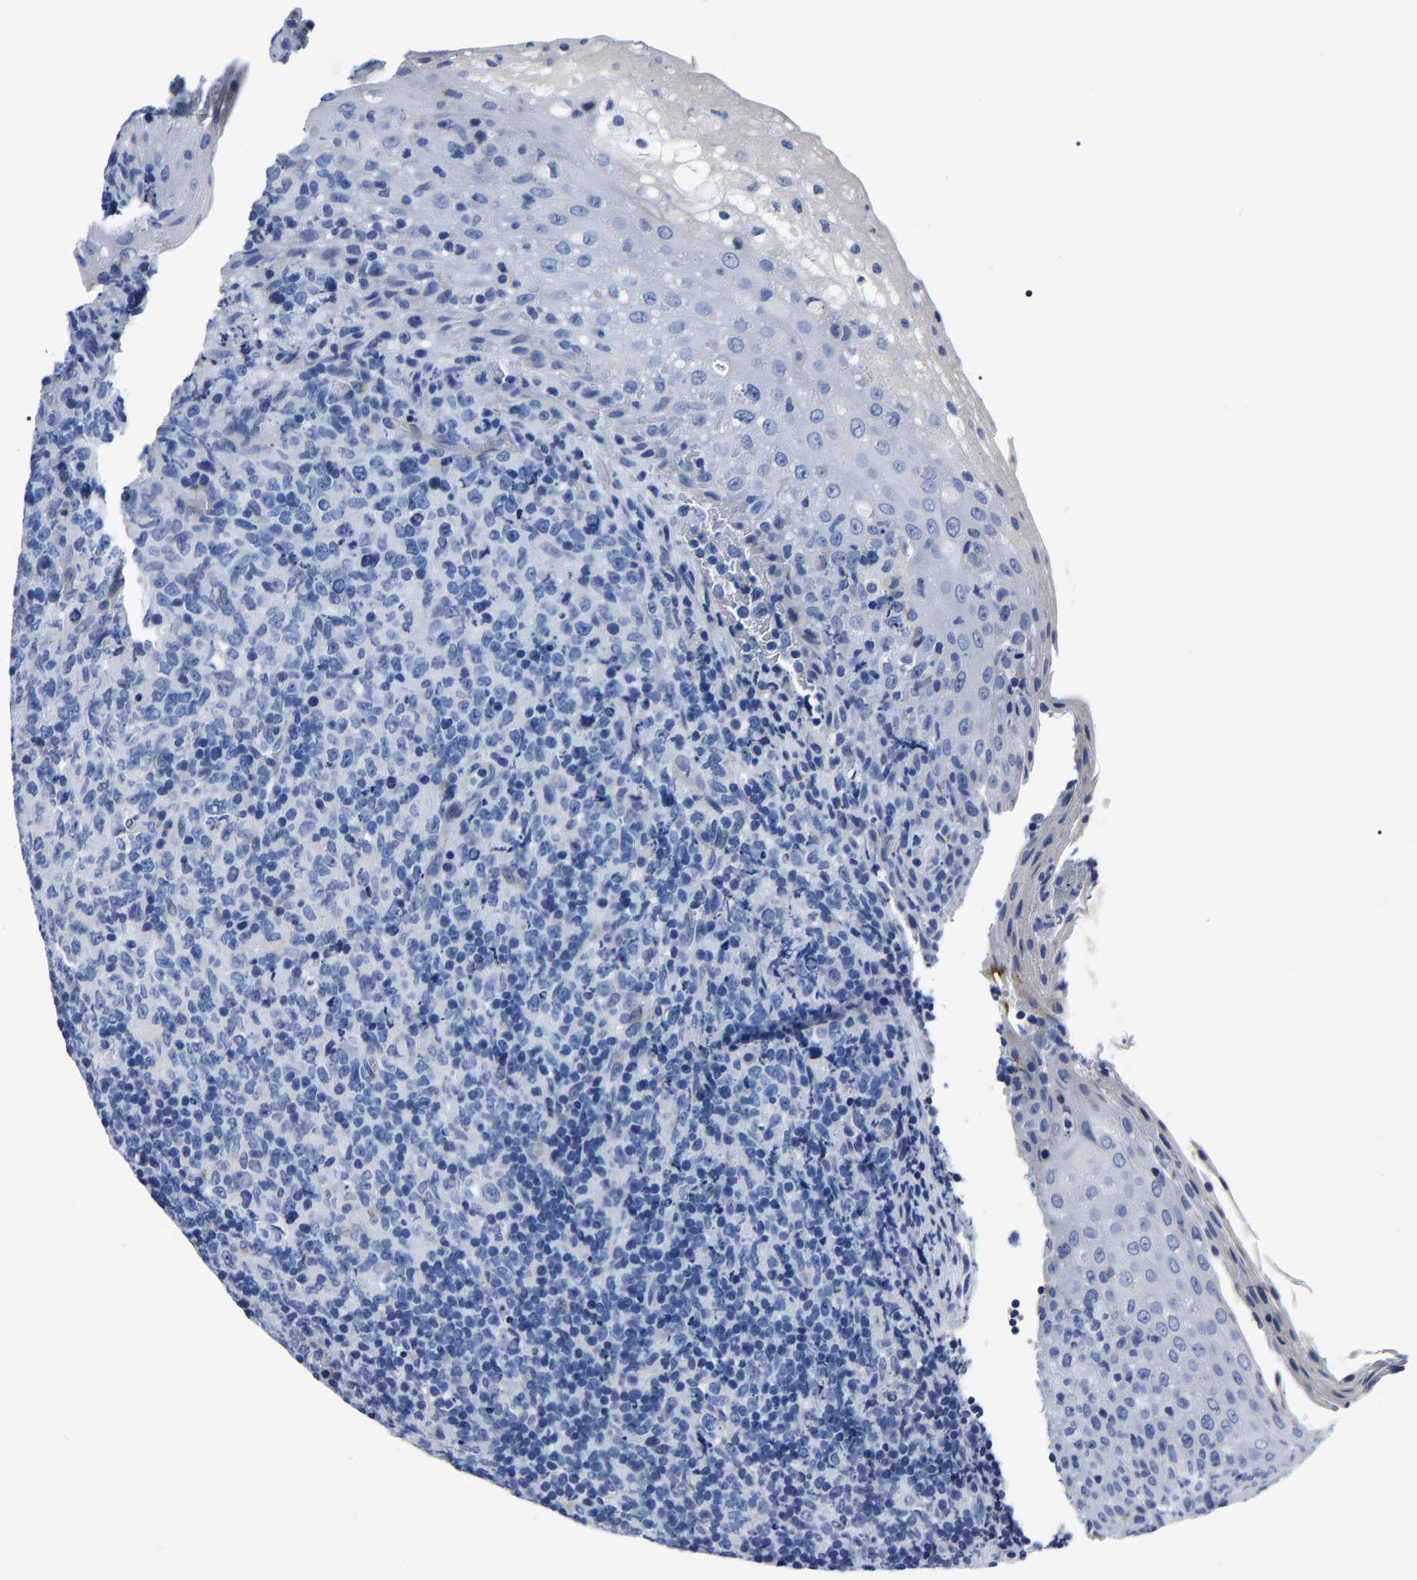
{"staining": {"intensity": "negative", "quantity": "none", "location": "none"}, "tissue": "lymphoma", "cell_type": "Tumor cells", "image_type": "cancer", "snomed": [{"axis": "morphology", "description": "Malignant lymphoma, non-Hodgkin's type, High grade"}, {"axis": "topography", "description": "Tonsil"}], "caption": "DAB immunohistochemical staining of malignant lymphoma, non-Hodgkin's type (high-grade) reveals no significant staining in tumor cells.", "gene": "MOV10L1", "patient": {"sex": "female", "age": 36}}